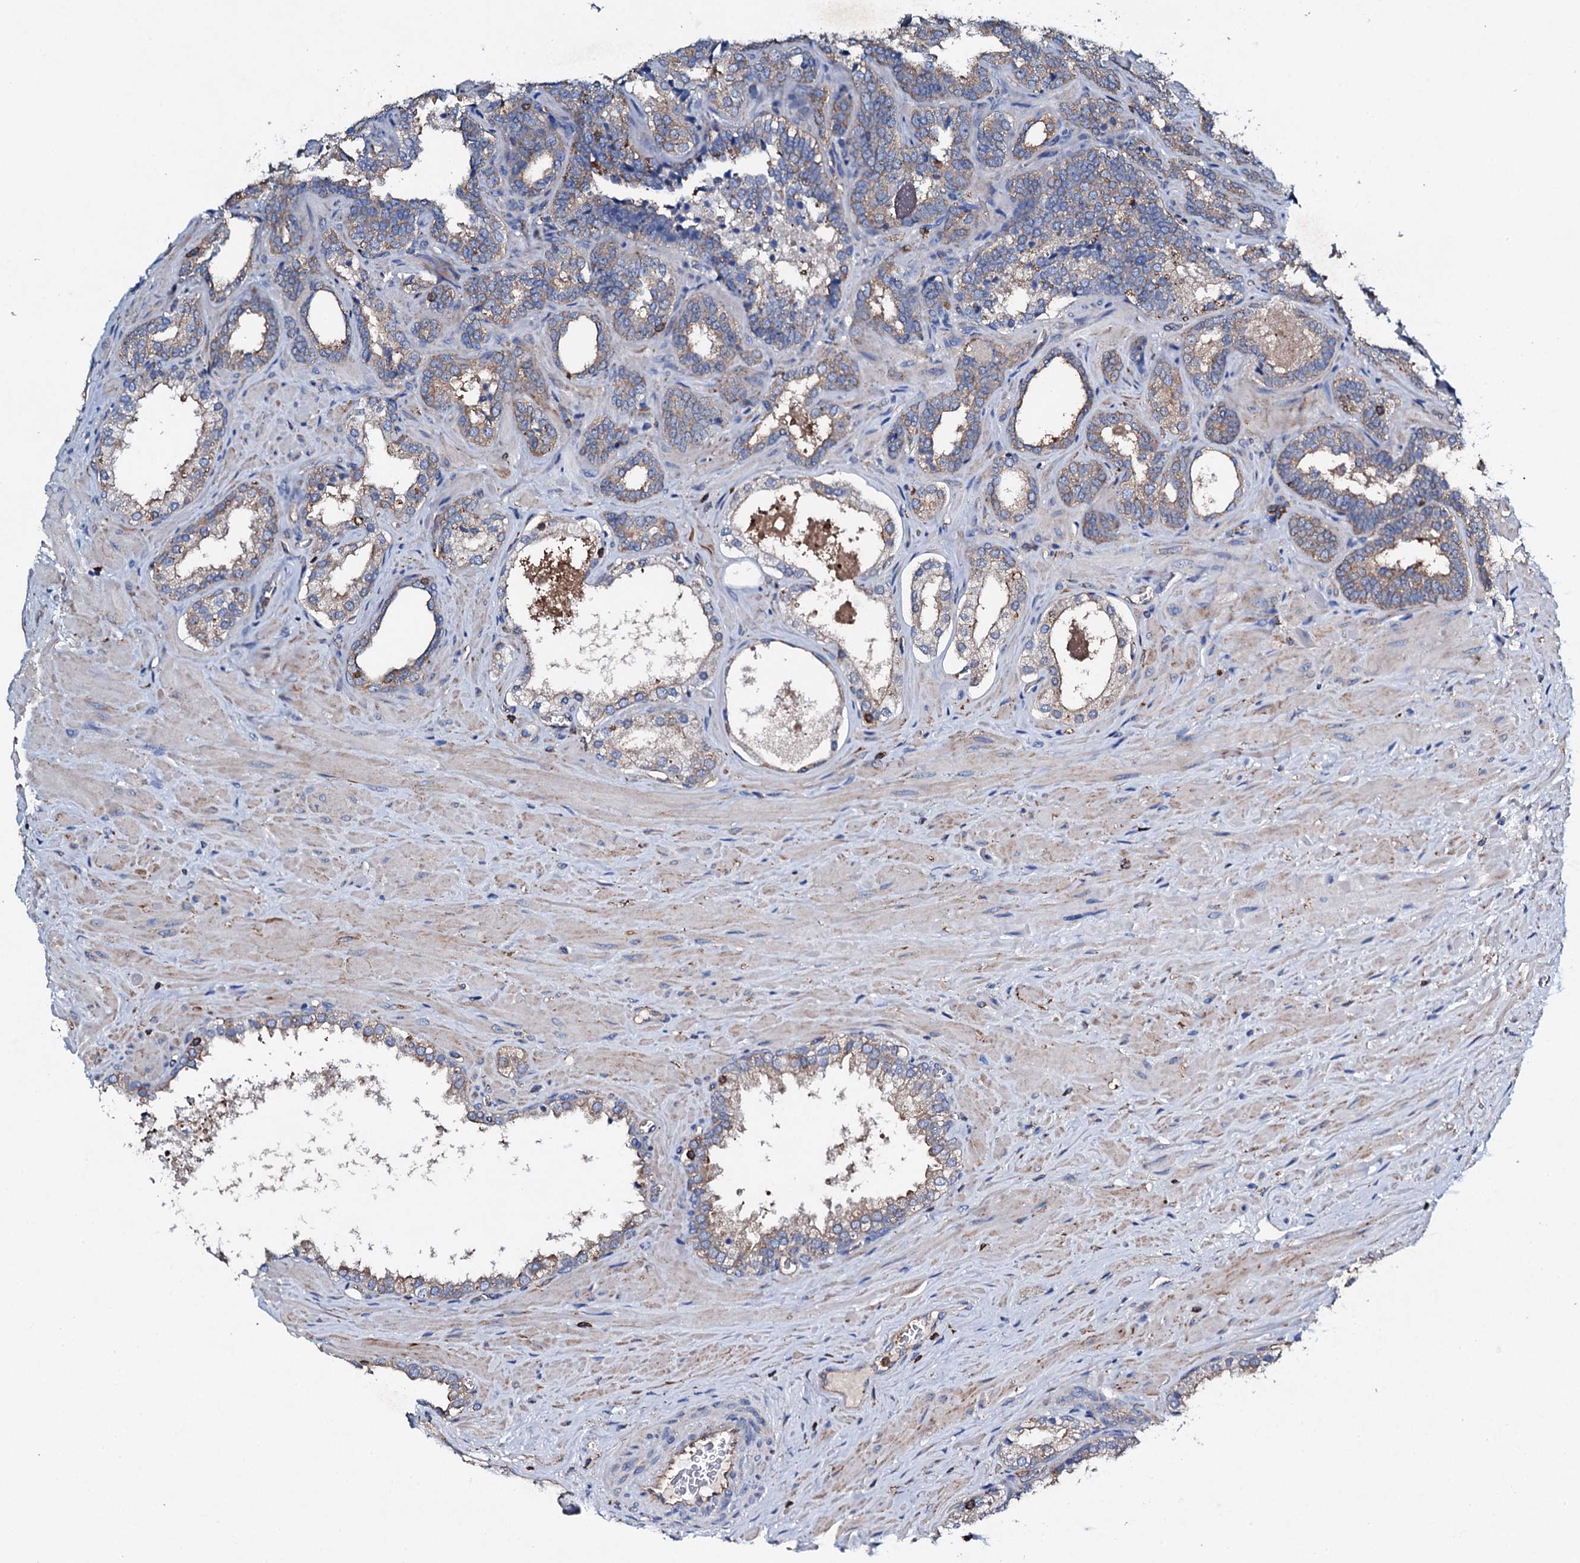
{"staining": {"intensity": "moderate", "quantity": "25%-75%", "location": "cytoplasmic/membranous"}, "tissue": "prostate cancer", "cell_type": "Tumor cells", "image_type": "cancer", "snomed": [{"axis": "morphology", "description": "Adenocarcinoma, High grade"}, {"axis": "topography", "description": "Prostate"}], "caption": "Human prostate cancer (adenocarcinoma (high-grade)) stained for a protein (brown) demonstrates moderate cytoplasmic/membranous positive positivity in about 25%-75% of tumor cells.", "gene": "MS4A4E", "patient": {"sex": "male", "age": 64}}